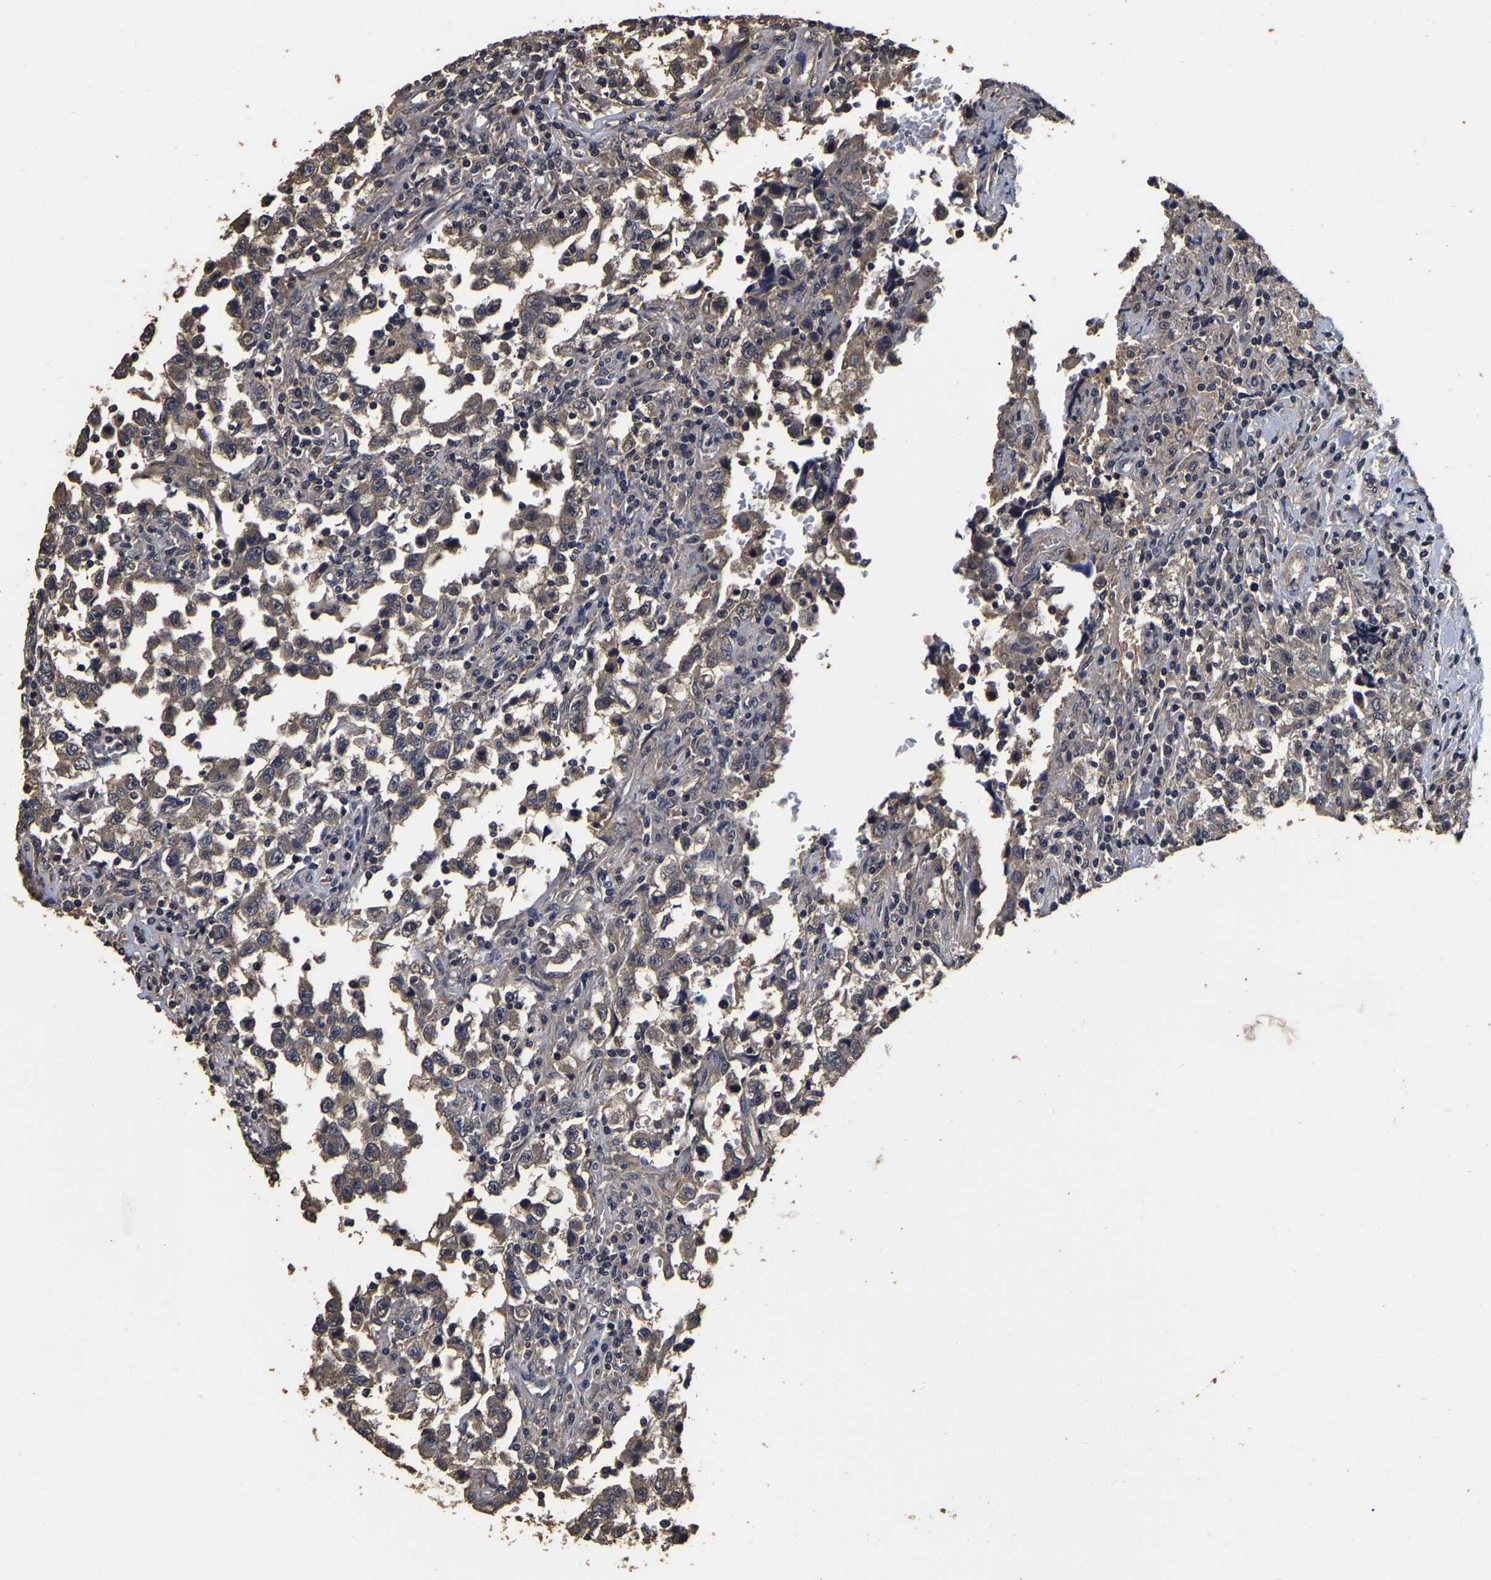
{"staining": {"intensity": "moderate", "quantity": ">75%", "location": "cytoplasmic/membranous"}, "tissue": "testis cancer", "cell_type": "Tumor cells", "image_type": "cancer", "snomed": [{"axis": "morphology", "description": "Carcinoma, Embryonal, NOS"}, {"axis": "topography", "description": "Testis"}], "caption": "This micrograph exhibits IHC staining of human testis cancer, with medium moderate cytoplasmic/membranous expression in about >75% of tumor cells.", "gene": "STK32C", "patient": {"sex": "male", "age": 21}}